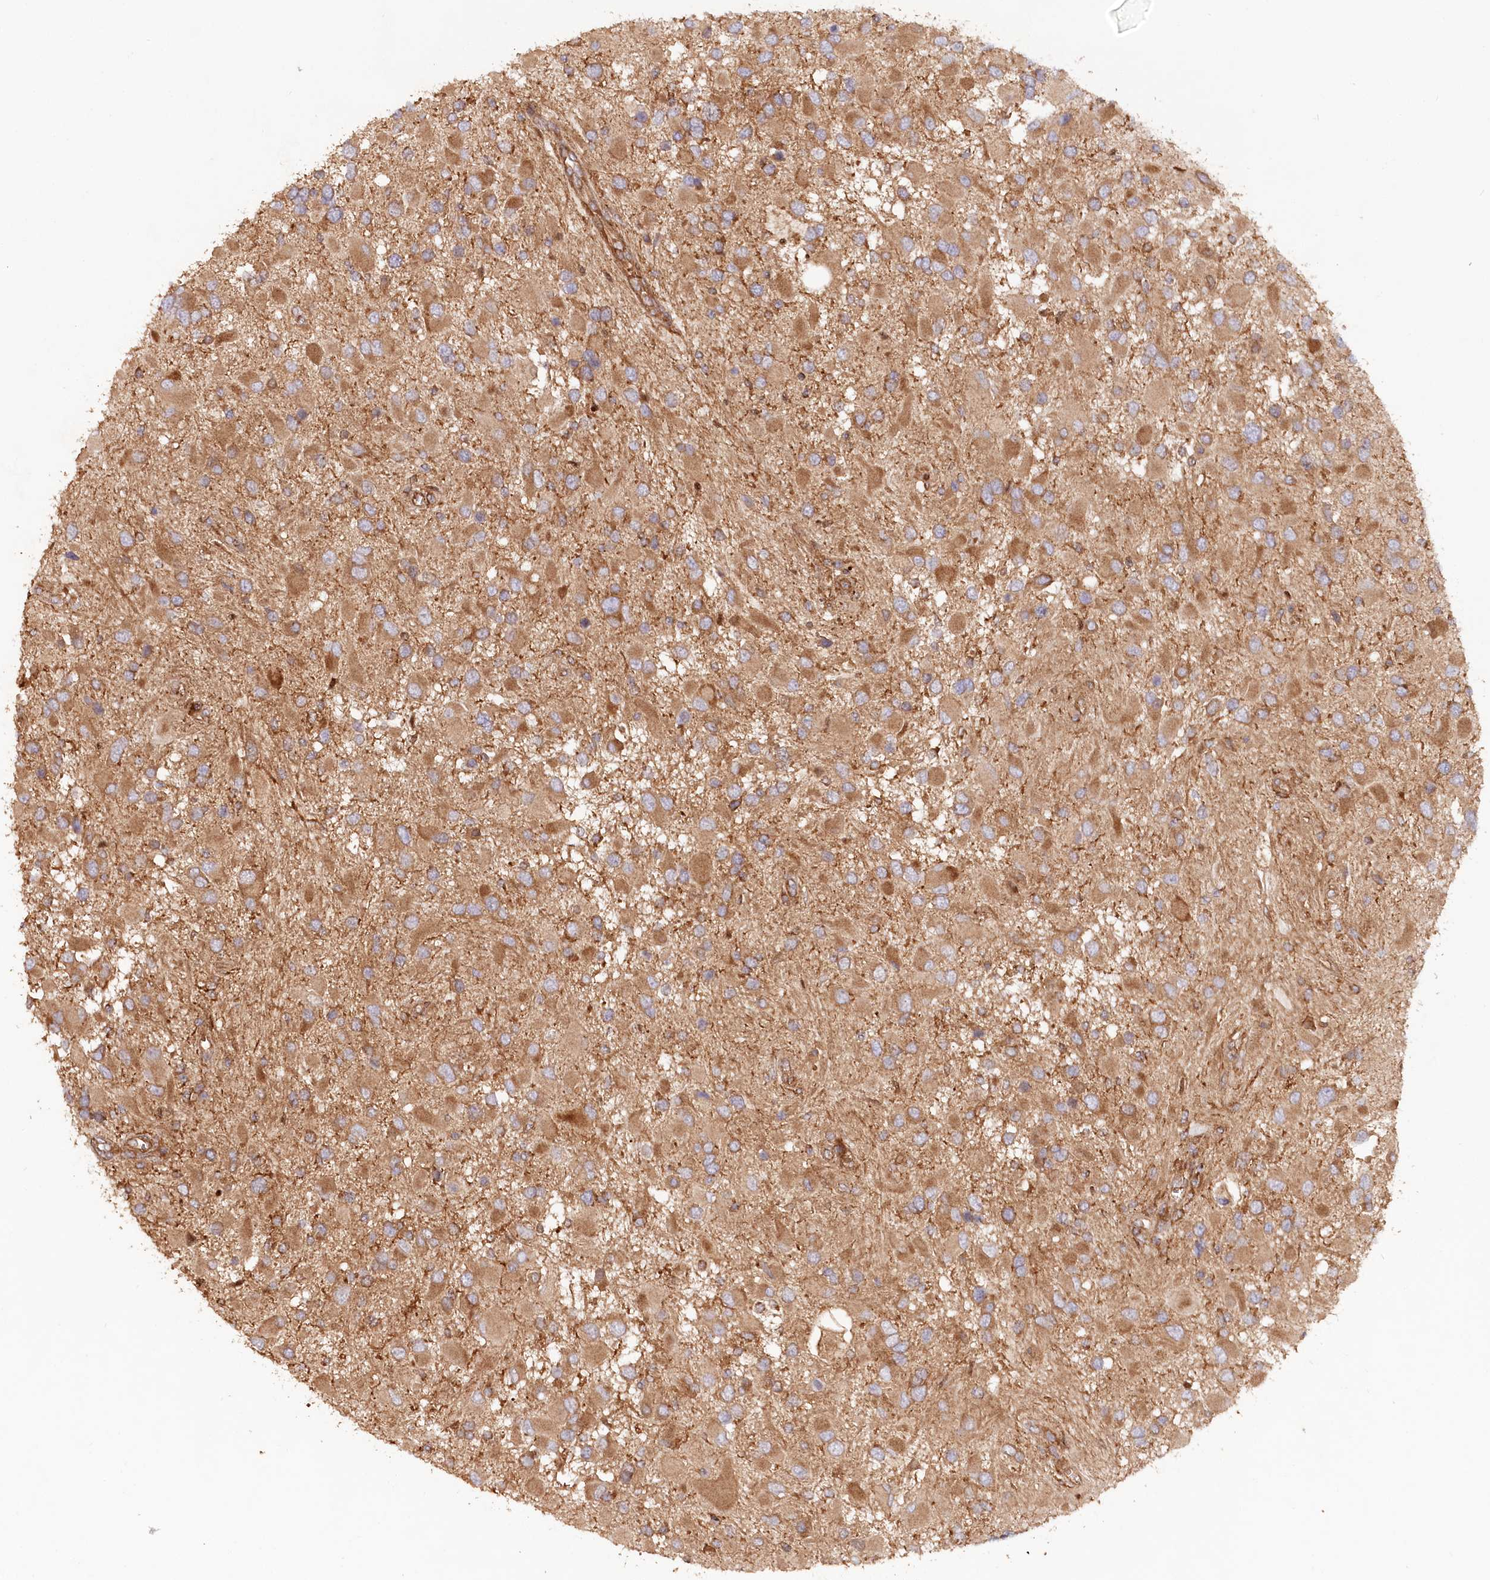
{"staining": {"intensity": "moderate", "quantity": ">75%", "location": "cytoplasmic/membranous"}, "tissue": "glioma", "cell_type": "Tumor cells", "image_type": "cancer", "snomed": [{"axis": "morphology", "description": "Glioma, malignant, High grade"}, {"axis": "topography", "description": "Brain"}], "caption": "Immunohistochemistry (IHC) photomicrograph of malignant high-grade glioma stained for a protein (brown), which demonstrates medium levels of moderate cytoplasmic/membranous expression in approximately >75% of tumor cells.", "gene": "PAIP2", "patient": {"sex": "male", "age": 53}}